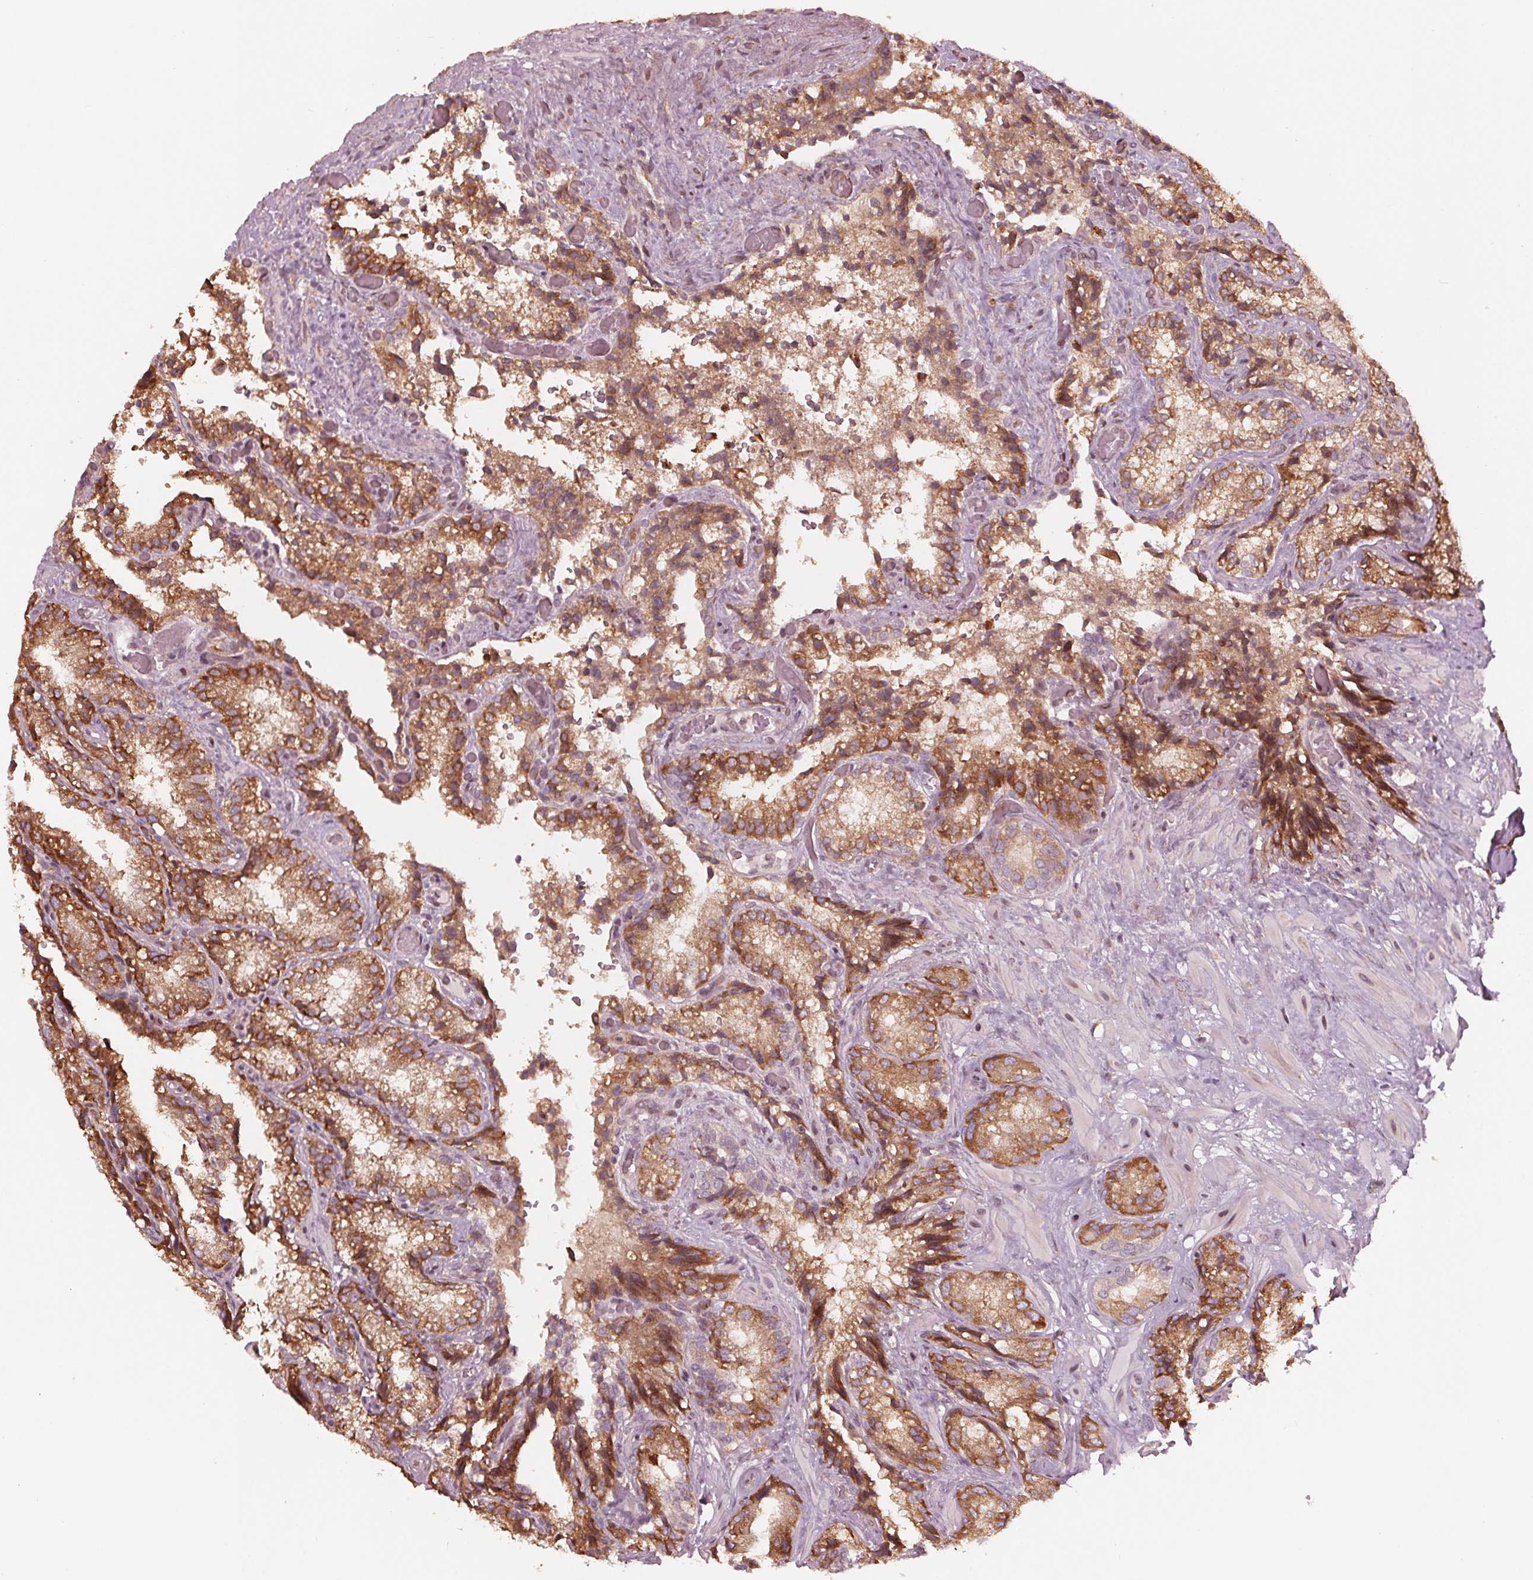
{"staining": {"intensity": "moderate", "quantity": ">75%", "location": "cytoplasmic/membranous"}, "tissue": "seminal vesicle", "cell_type": "Glandular cells", "image_type": "normal", "snomed": [{"axis": "morphology", "description": "Normal tissue, NOS"}, {"axis": "topography", "description": "Seminal veicle"}], "caption": "About >75% of glandular cells in unremarkable seminal vesicle reveal moderate cytoplasmic/membranous protein positivity as visualized by brown immunohistochemical staining.", "gene": "CMIP", "patient": {"sex": "male", "age": 57}}